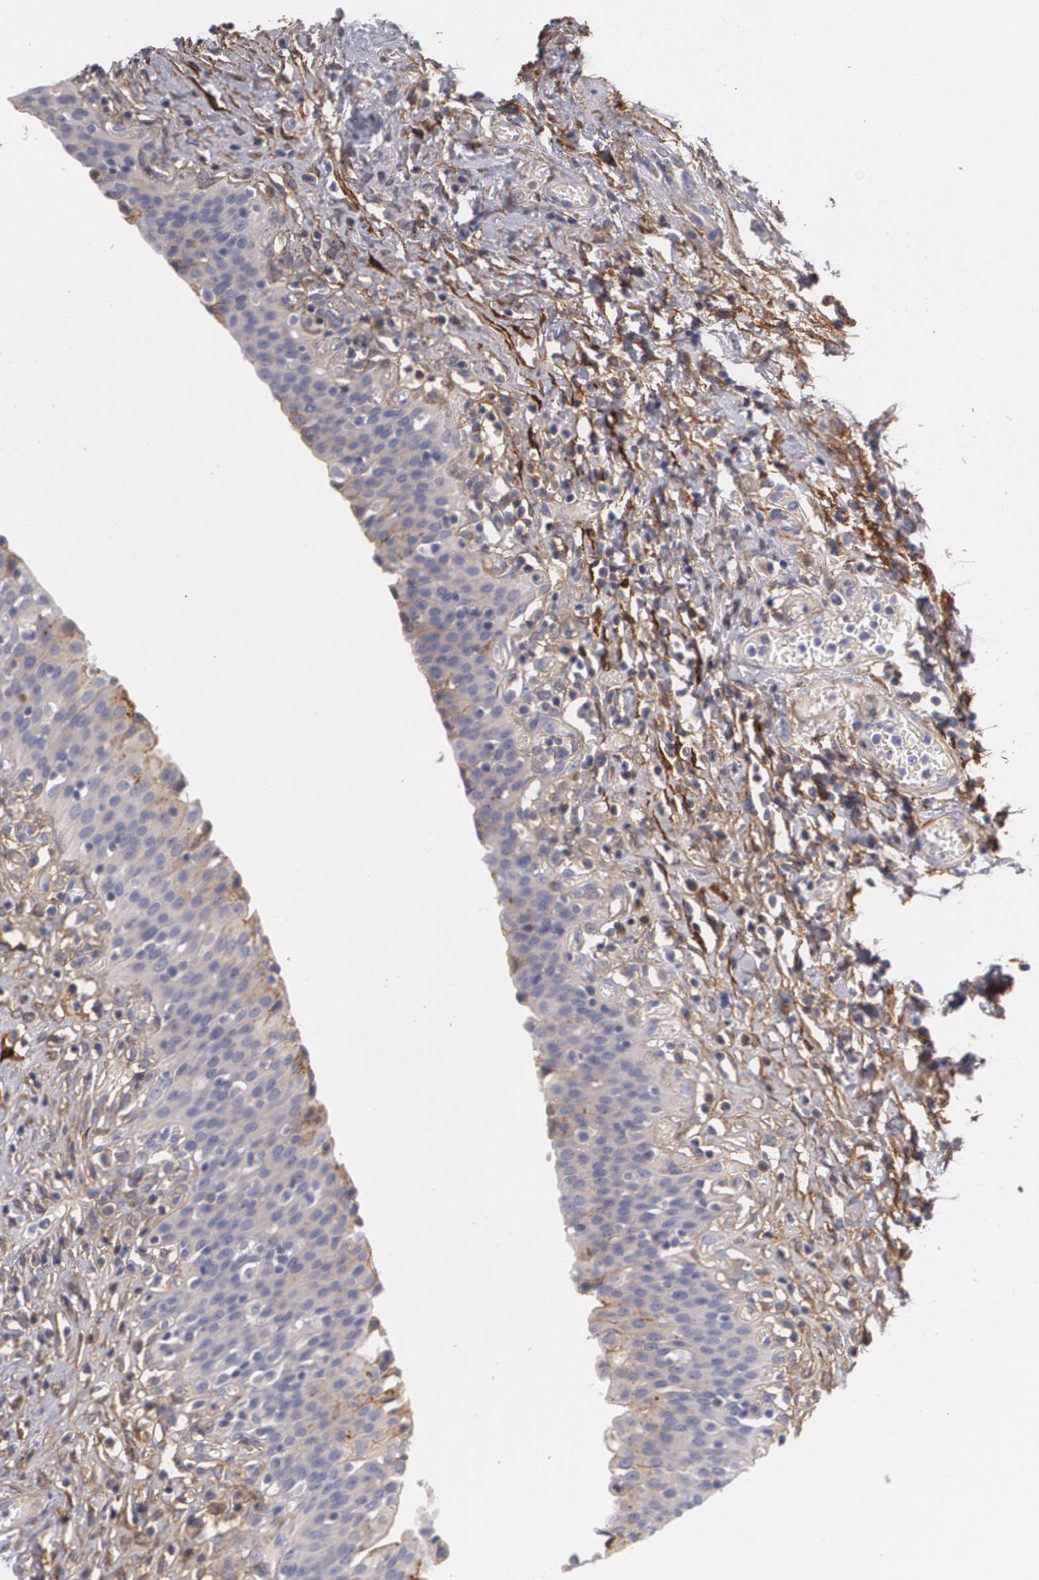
{"staining": {"intensity": "moderate", "quantity": "<25%", "location": "cytoplasmic/membranous"}, "tissue": "urinary bladder", "cell_type": "Urothelial cells", "image_type": "normal", "snomed": [{"axis": "morphology", "description": "Normal tissue, NOS"}, {"axis": "topography", "description": "Urinary bladder"}], "caption": "An immunohistochemistry photomicrograph of benign tissue is shown. Protein staining in brown shows moderate cytoplasmic/membranous positivity in urinary bladder within urothelial cells.", "gene": "FBLN1", "patient": {"sex": "male", "age": 51}}